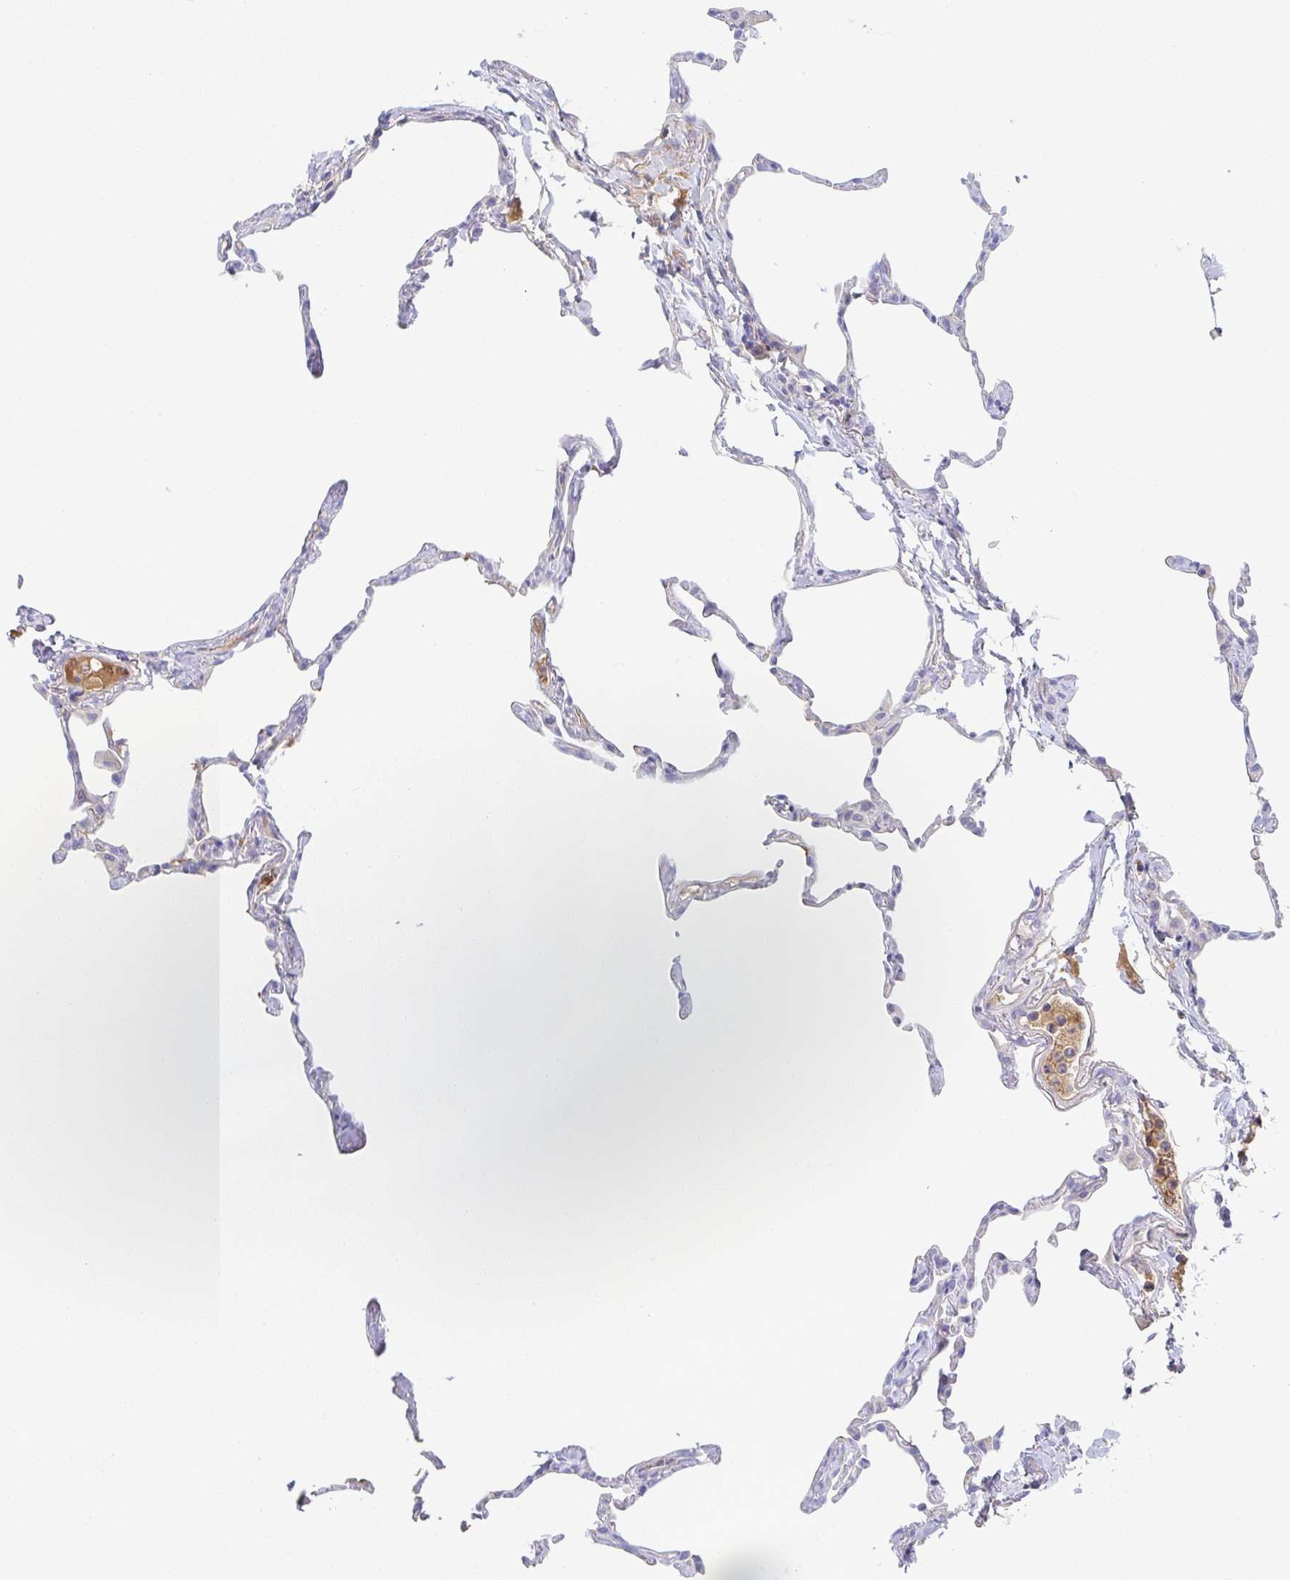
{"staining": {"intensity": "negative", "quantity": "none", "location": "none"}, "tissue": "lung", "cell_type": "Alveolar cells", "image_type": "normal", "snomed": [{"axis": "morphology", "description": "Normal tissue, NOS"}, {"axis": "topography", "description": "Lung"}], "caption": "High magnification brightfield microscopy of normal lung stained with DAB (brown) and counterstained with hematoxylin (blue): alveolar cells show no significant expression. (DAB (3,3'-diaminobenzidine) immunohistochemistry (IHC) visualized using brightfield microscopy, high magnification).", "gene": "AMPD2", "patient": {"sex": "male", "age": 65}}